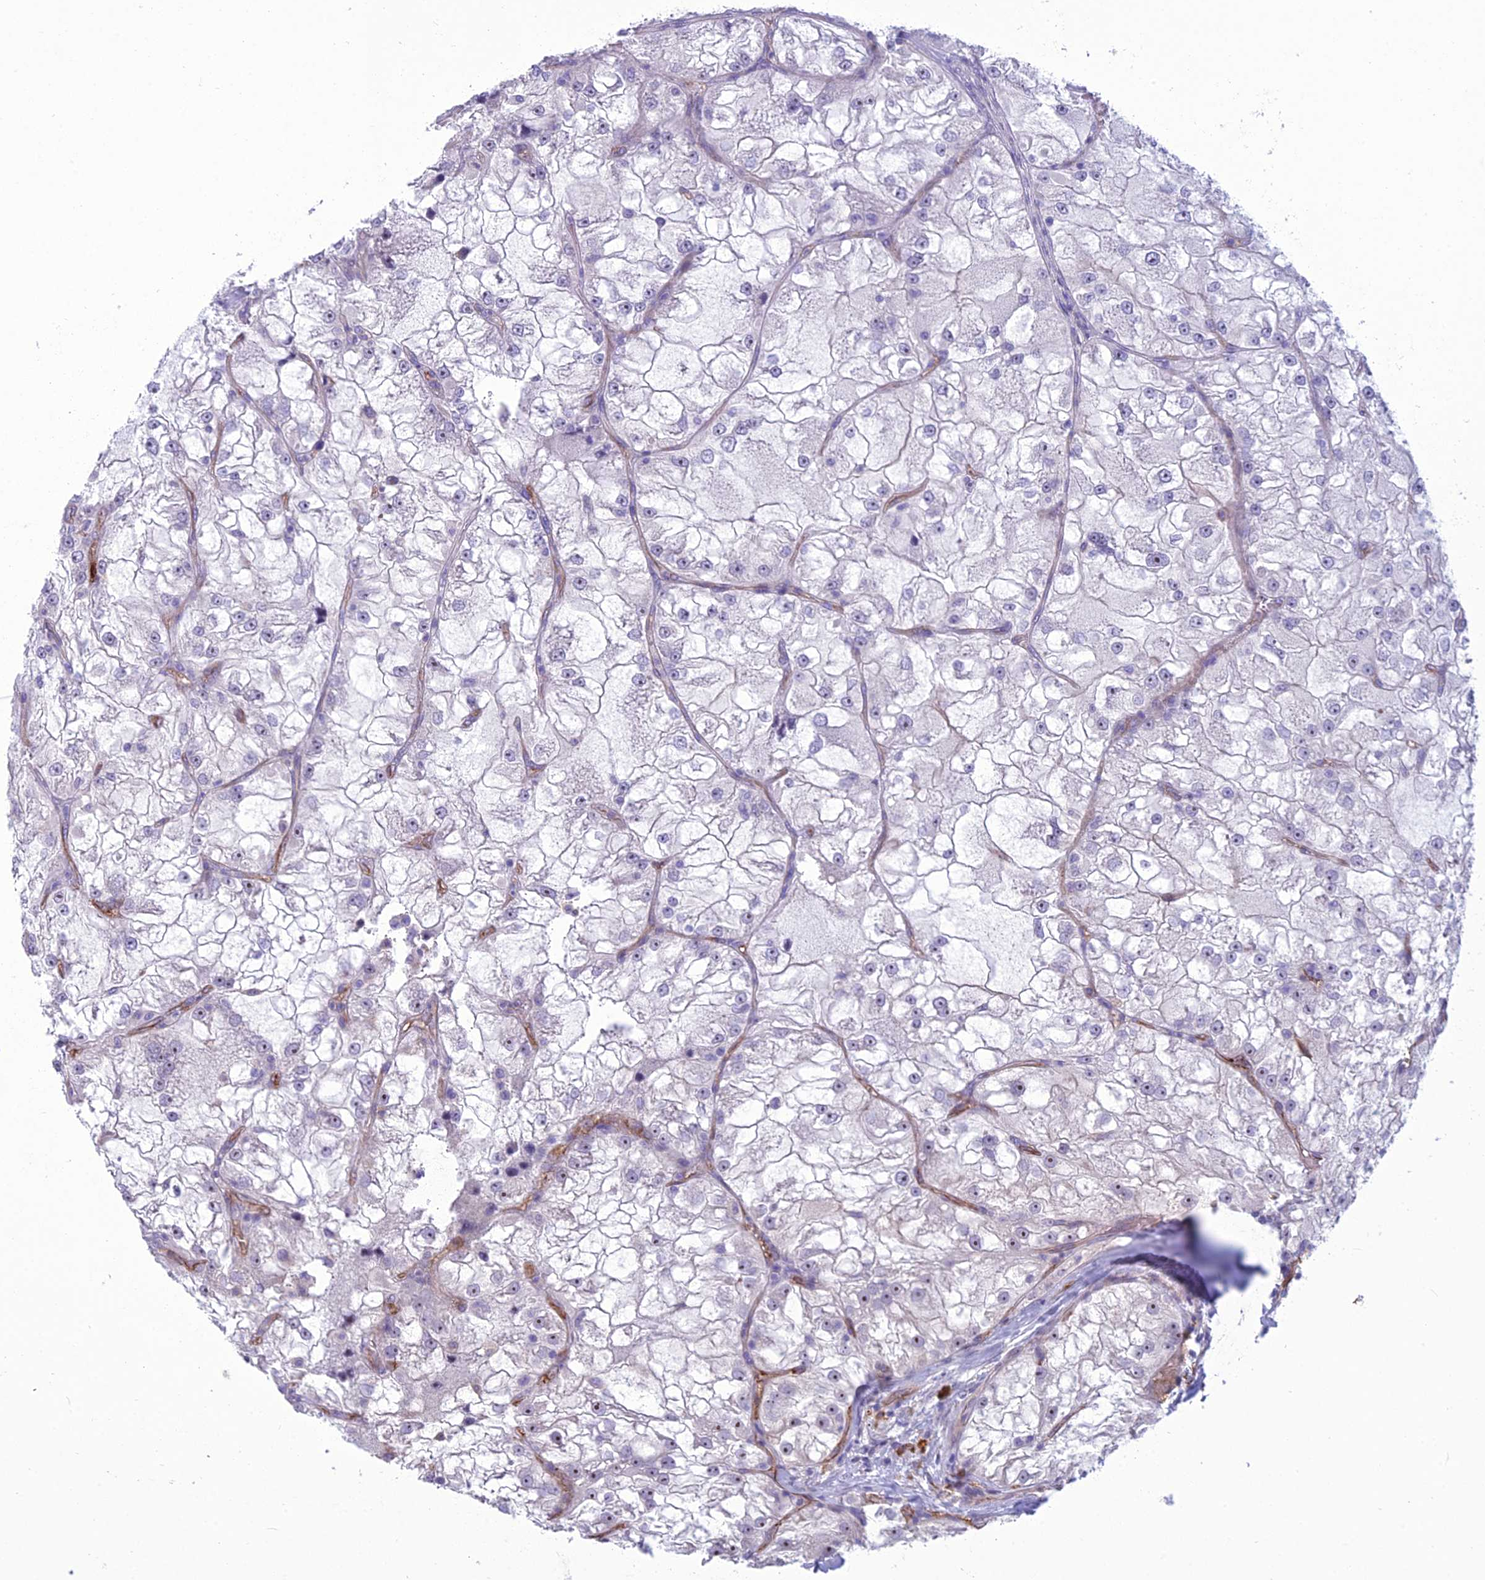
{"staining": {"intensity": "negative", "quantity": "none", "location": "none"}, "tissue": "renal cancer", "cell_type": "Tumor cells", "image_type": "cancer", "snomed": [{"axis": "morphology", "description": "Adenocarcinoma, NOS"}, {"axis": "topography", "description": "Kidney"}], "caption": "This is a photomicrograph of IHC staining of adenocarcinoma (renal), which shows no positivity in tumor cells.", "gene": "BBS7", "patient": {"sex": "female", "age": 72}}